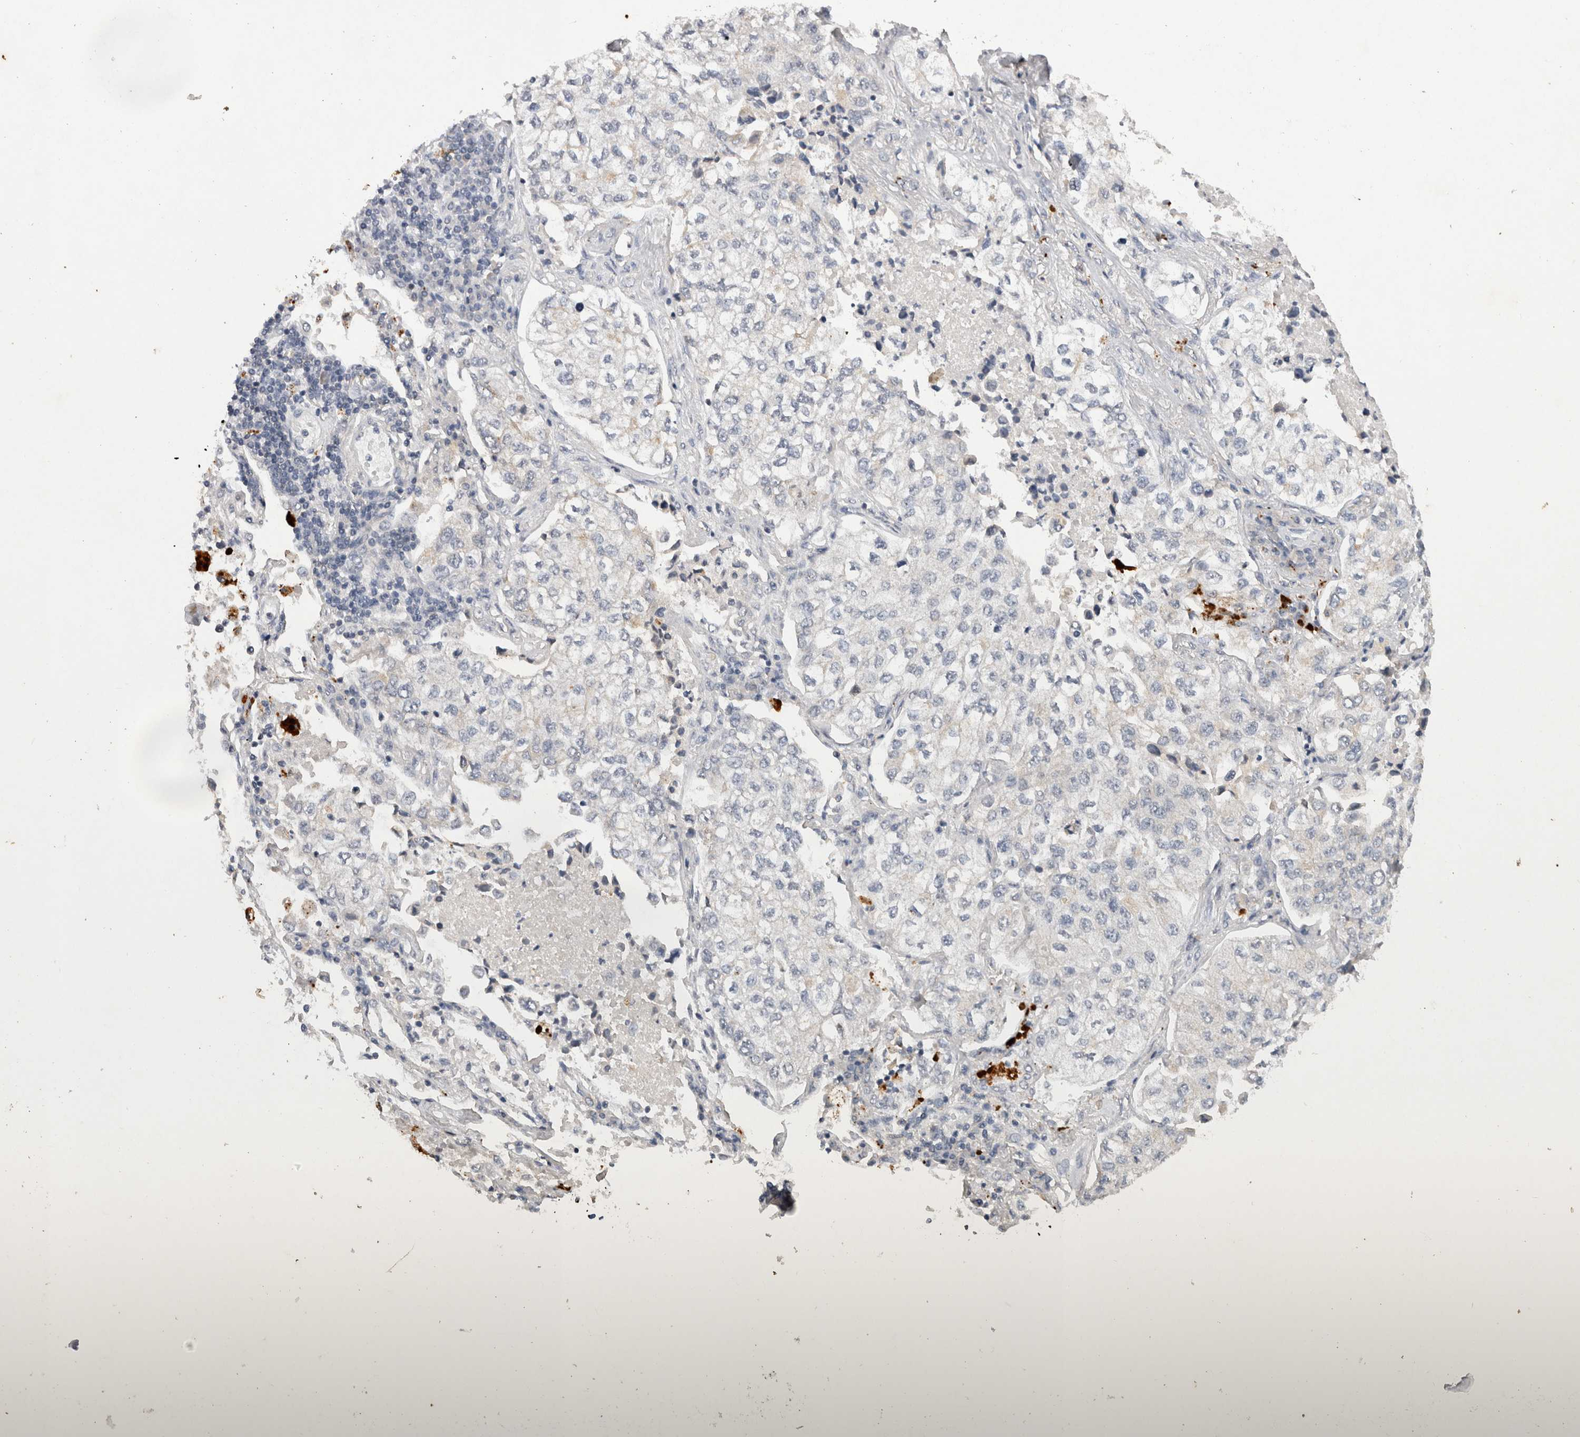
{"staining": {"intensity": "negative", "quantity": "none", "location": "none"}, "tissue": "lung cancer", "cell_type": "Tumor cells", "image_type": "cancer", "snomed": [{"axis": "morphology", "description": "Adenocarcinoma, NOS"}, {"axis": "topography", "description": "Lung"}], "caption": "Human lung cancer stained for a protein using immunohistochemistry displays no positivity in tumor cells.", "gene": "RASSF3", "patient": {"sex": "male", "age": 63}}